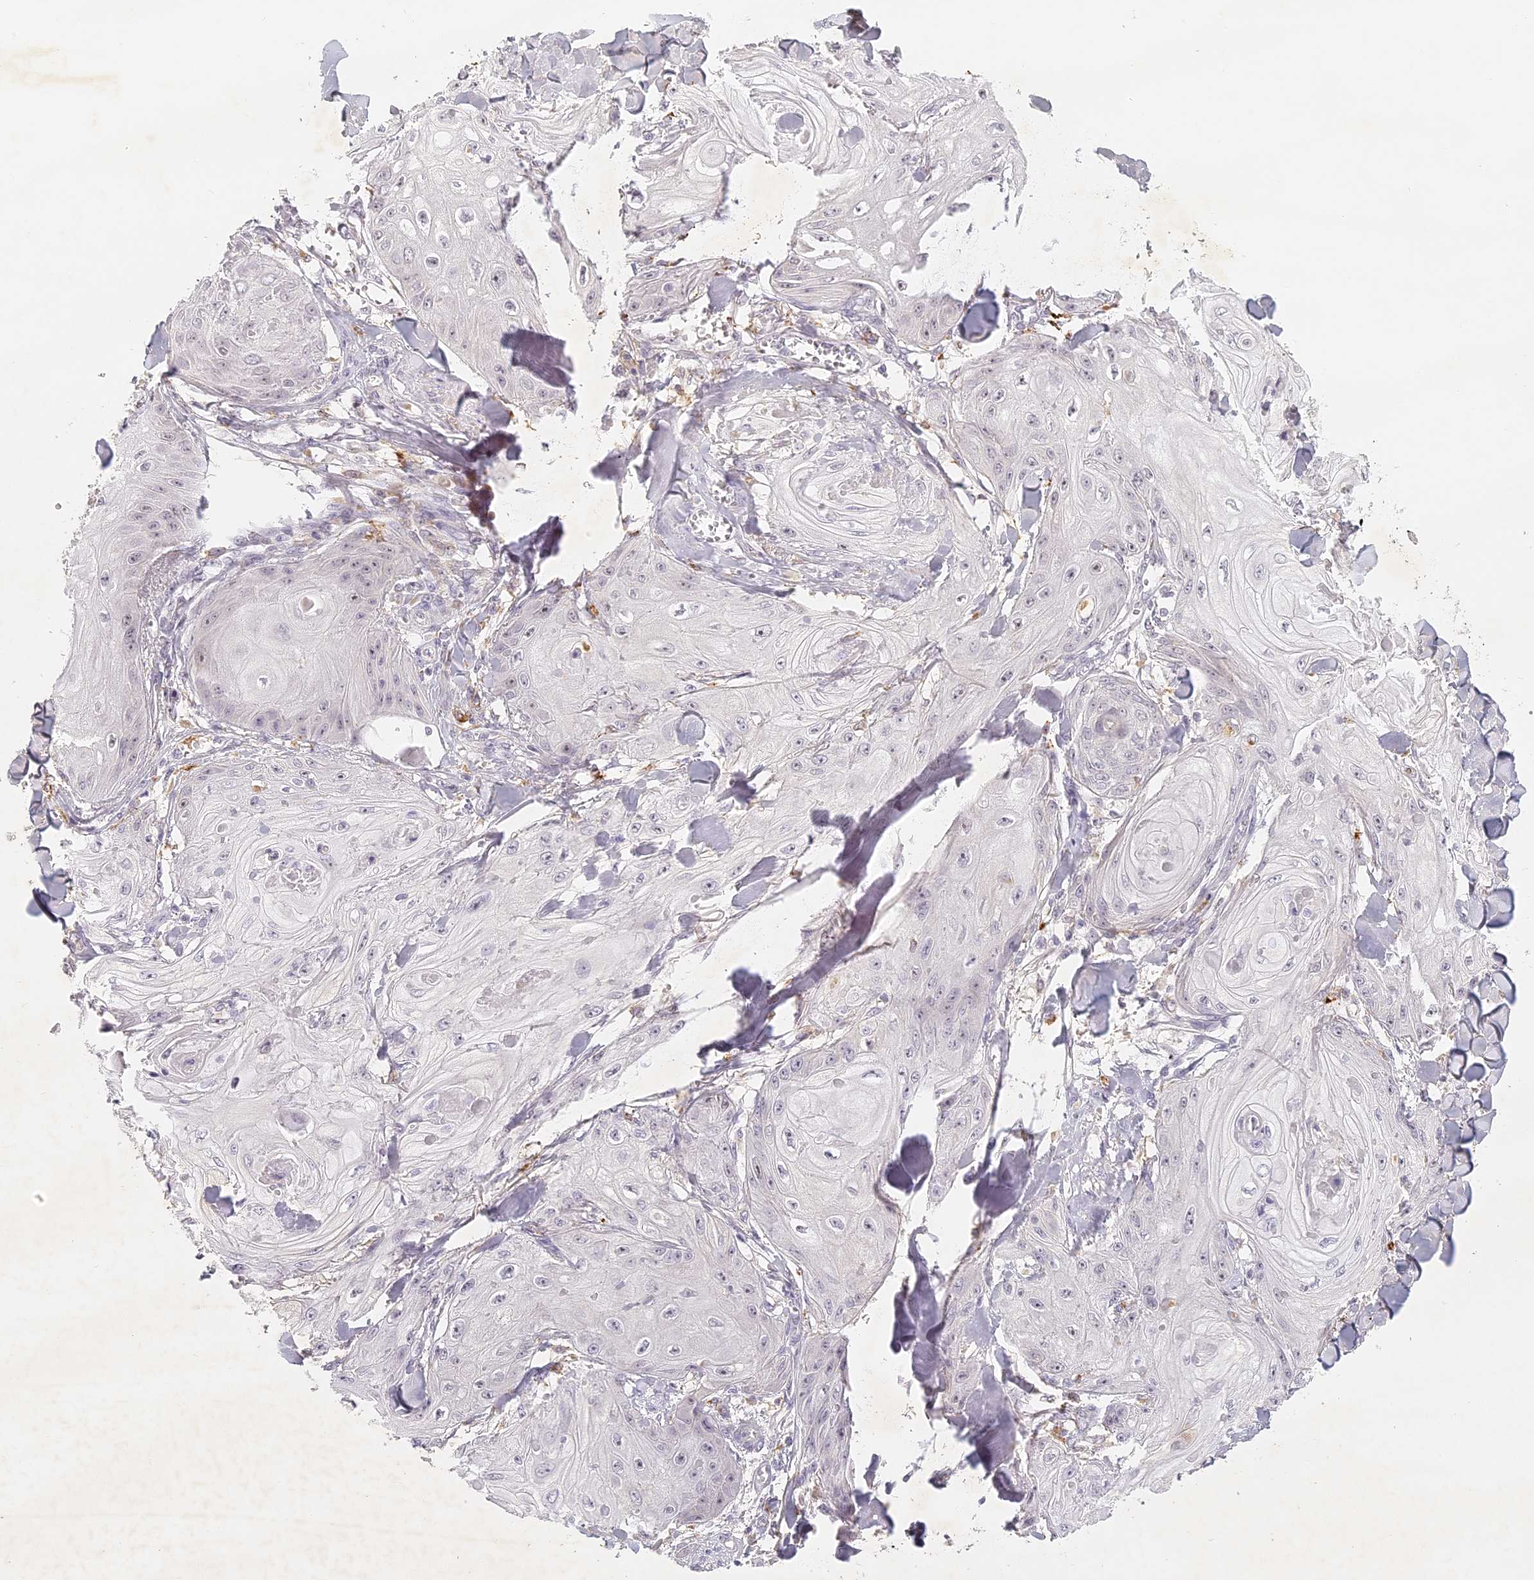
{"staining": {"intensity": "negative", "quantity": "none", "location": "none"}, "tissue": "skin cancer", "cell_type": "Tumor cells", "image_type": "cancer", "snomed": [{"axis": "morphology", "description": "Squamous cell carcinoma, NOS"}, {"axis": "topography", "description": "Skin"}], "caption": "High power microscopy histopathology image of an immunohistochemistry (IHC) photomicrograph of squamous cell carcinoma (skin), revealing no significant expression in tumor cells.", "gene": "ELL3", "patient": {"sex": "male", "age": 74}}